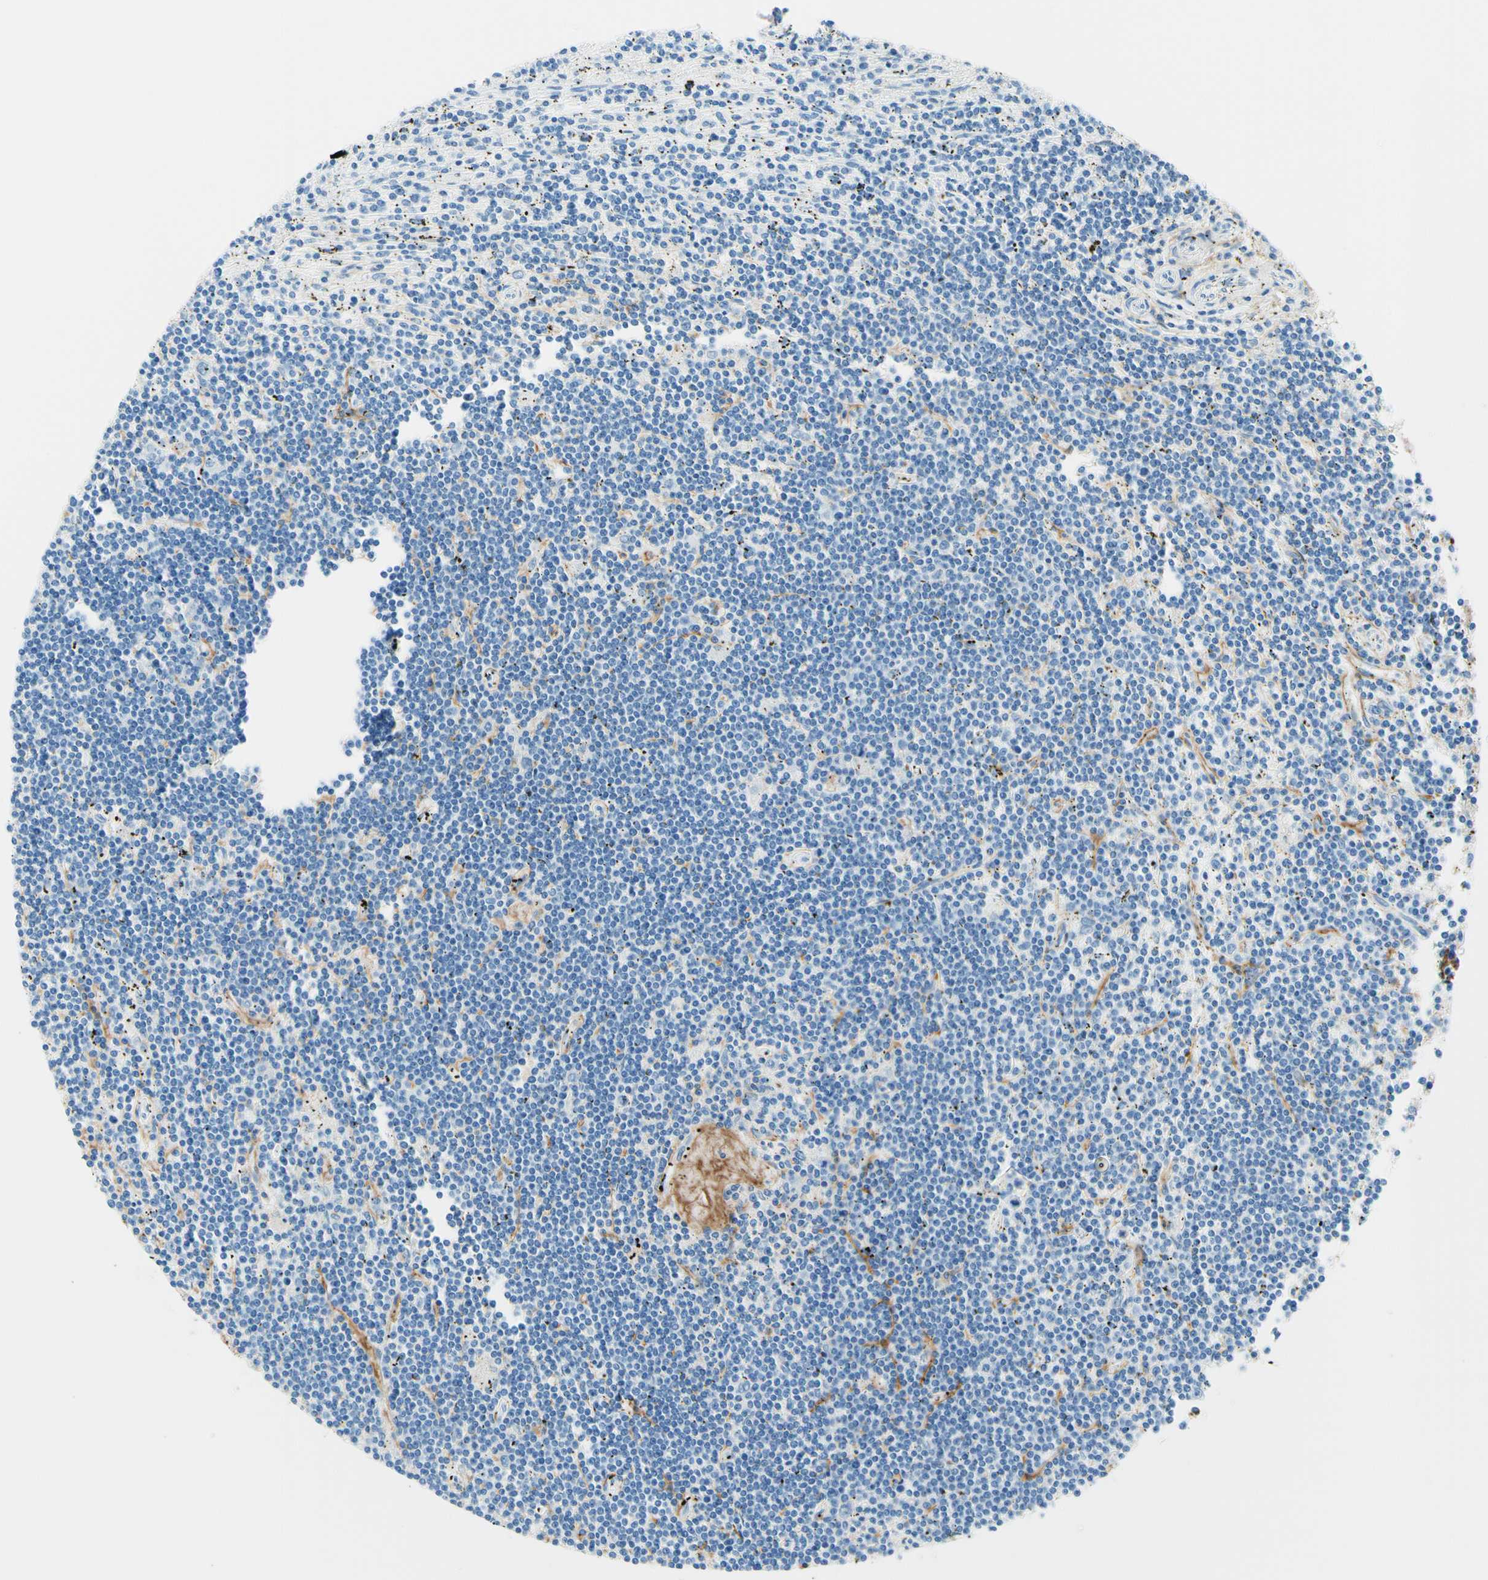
{"staining": {"intensity": "negative", "quantity": "none", "location": "none"}, "tissue": "lymphoma", "cell_type": "Tumor cells", "image_type": "cancer", "snomed": [{"axis": "morphology", "description": "Malignant lymphoma, non-Hodgkin's type, Low grade"}, {"axis": "topography", "description": "Spleen"}], "caption": "Immunohistochemical staining of human lymphoma demonstrates no significant expression in tumor cells.", "gene": "MFAP5", "patient": {"sex": "male", "age": 76}}